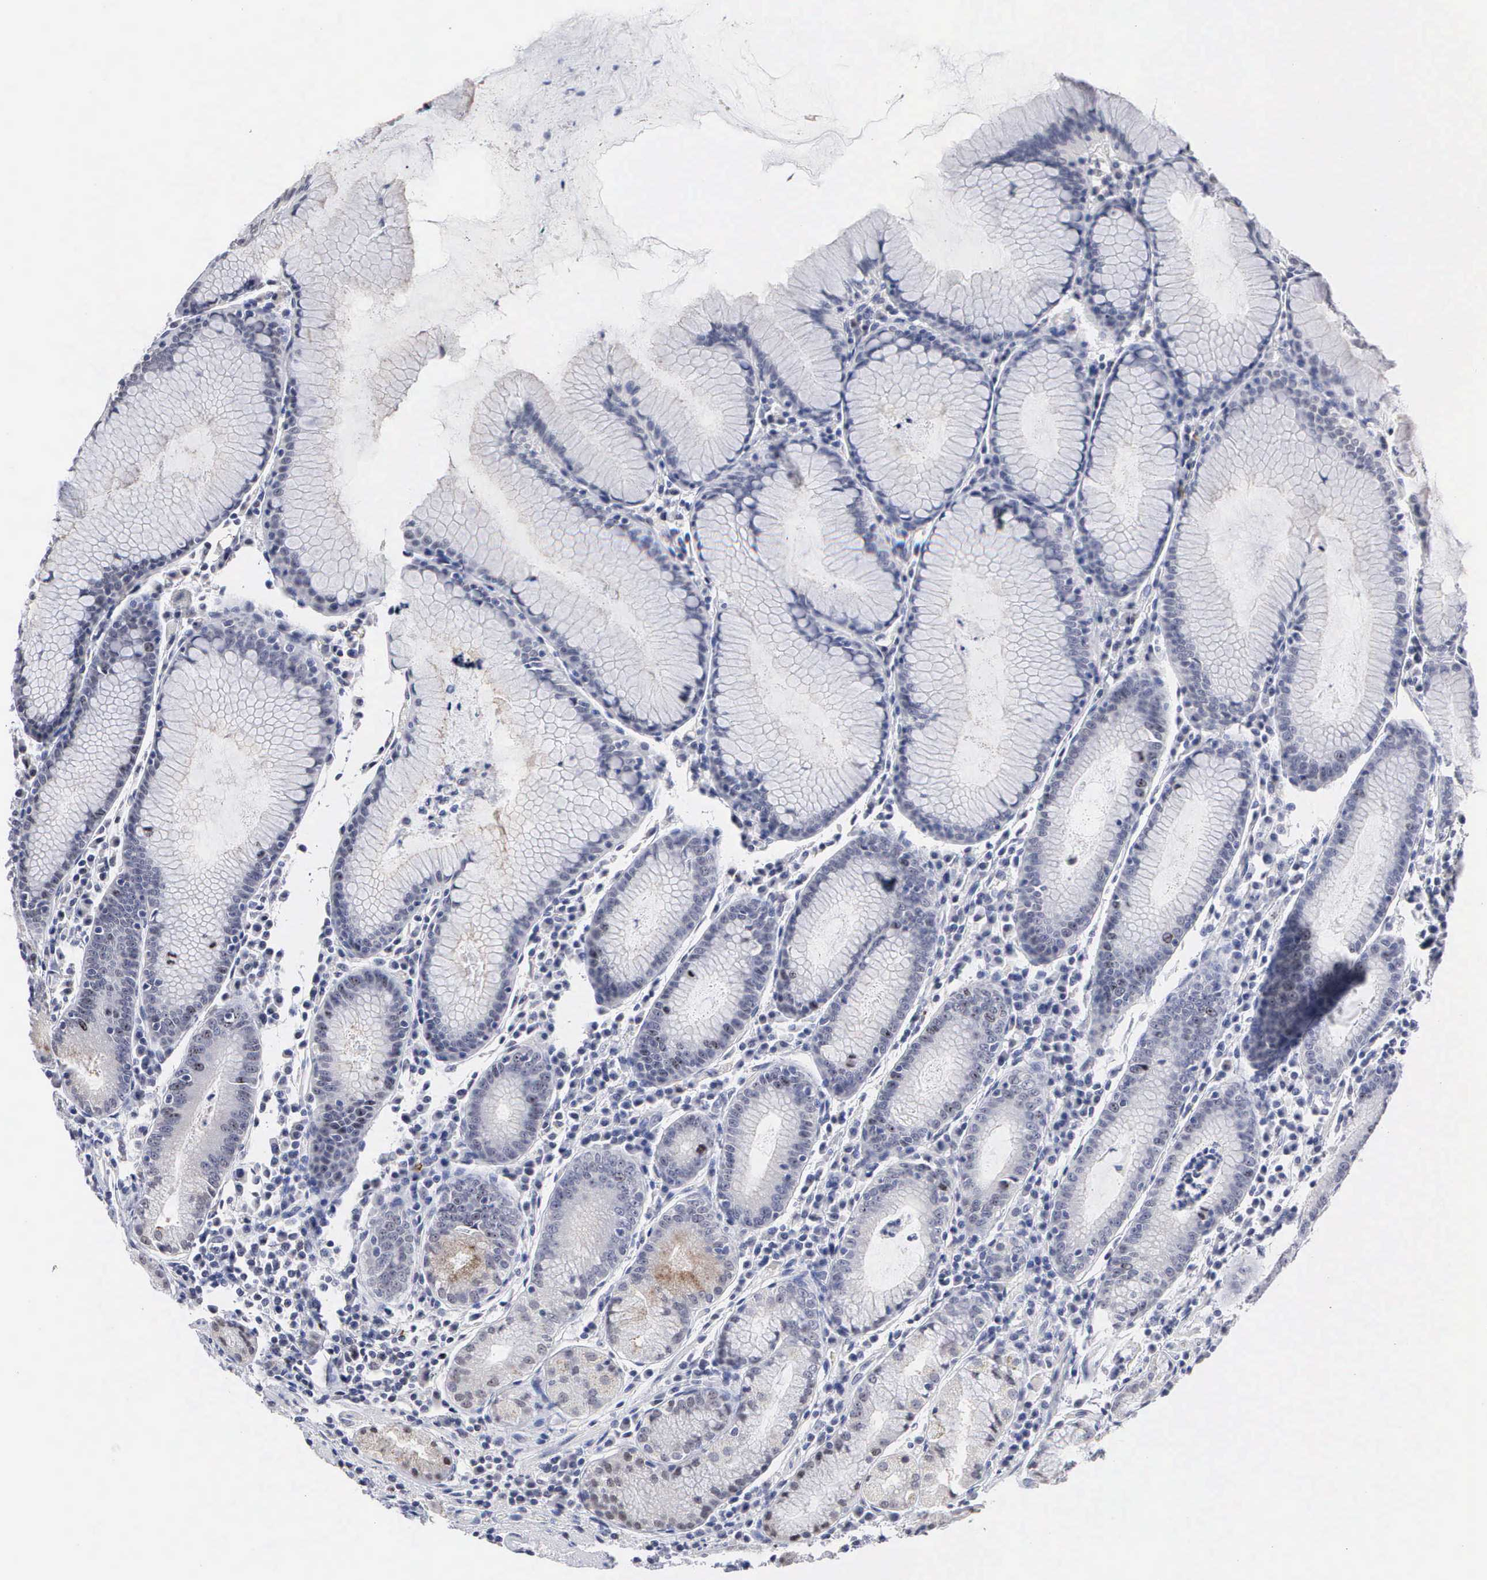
{"staining": {"intensity": "weak", "quantity": "<25%", "location": "nuclear"}, "tissue": "stomach", "cell_type": "Glandular cells", "image_type": "normal", "snomed": [{"axis": "morphology", "description": "Normal tissue, NOS"}, {"axis": "topography", "description": "Stomach, lower"}], "caption": "Glandular cells are negative for protein expression in benign human stomach.", "gene": "KDM6A", "patient": {"sex": "female", "age": 43}}